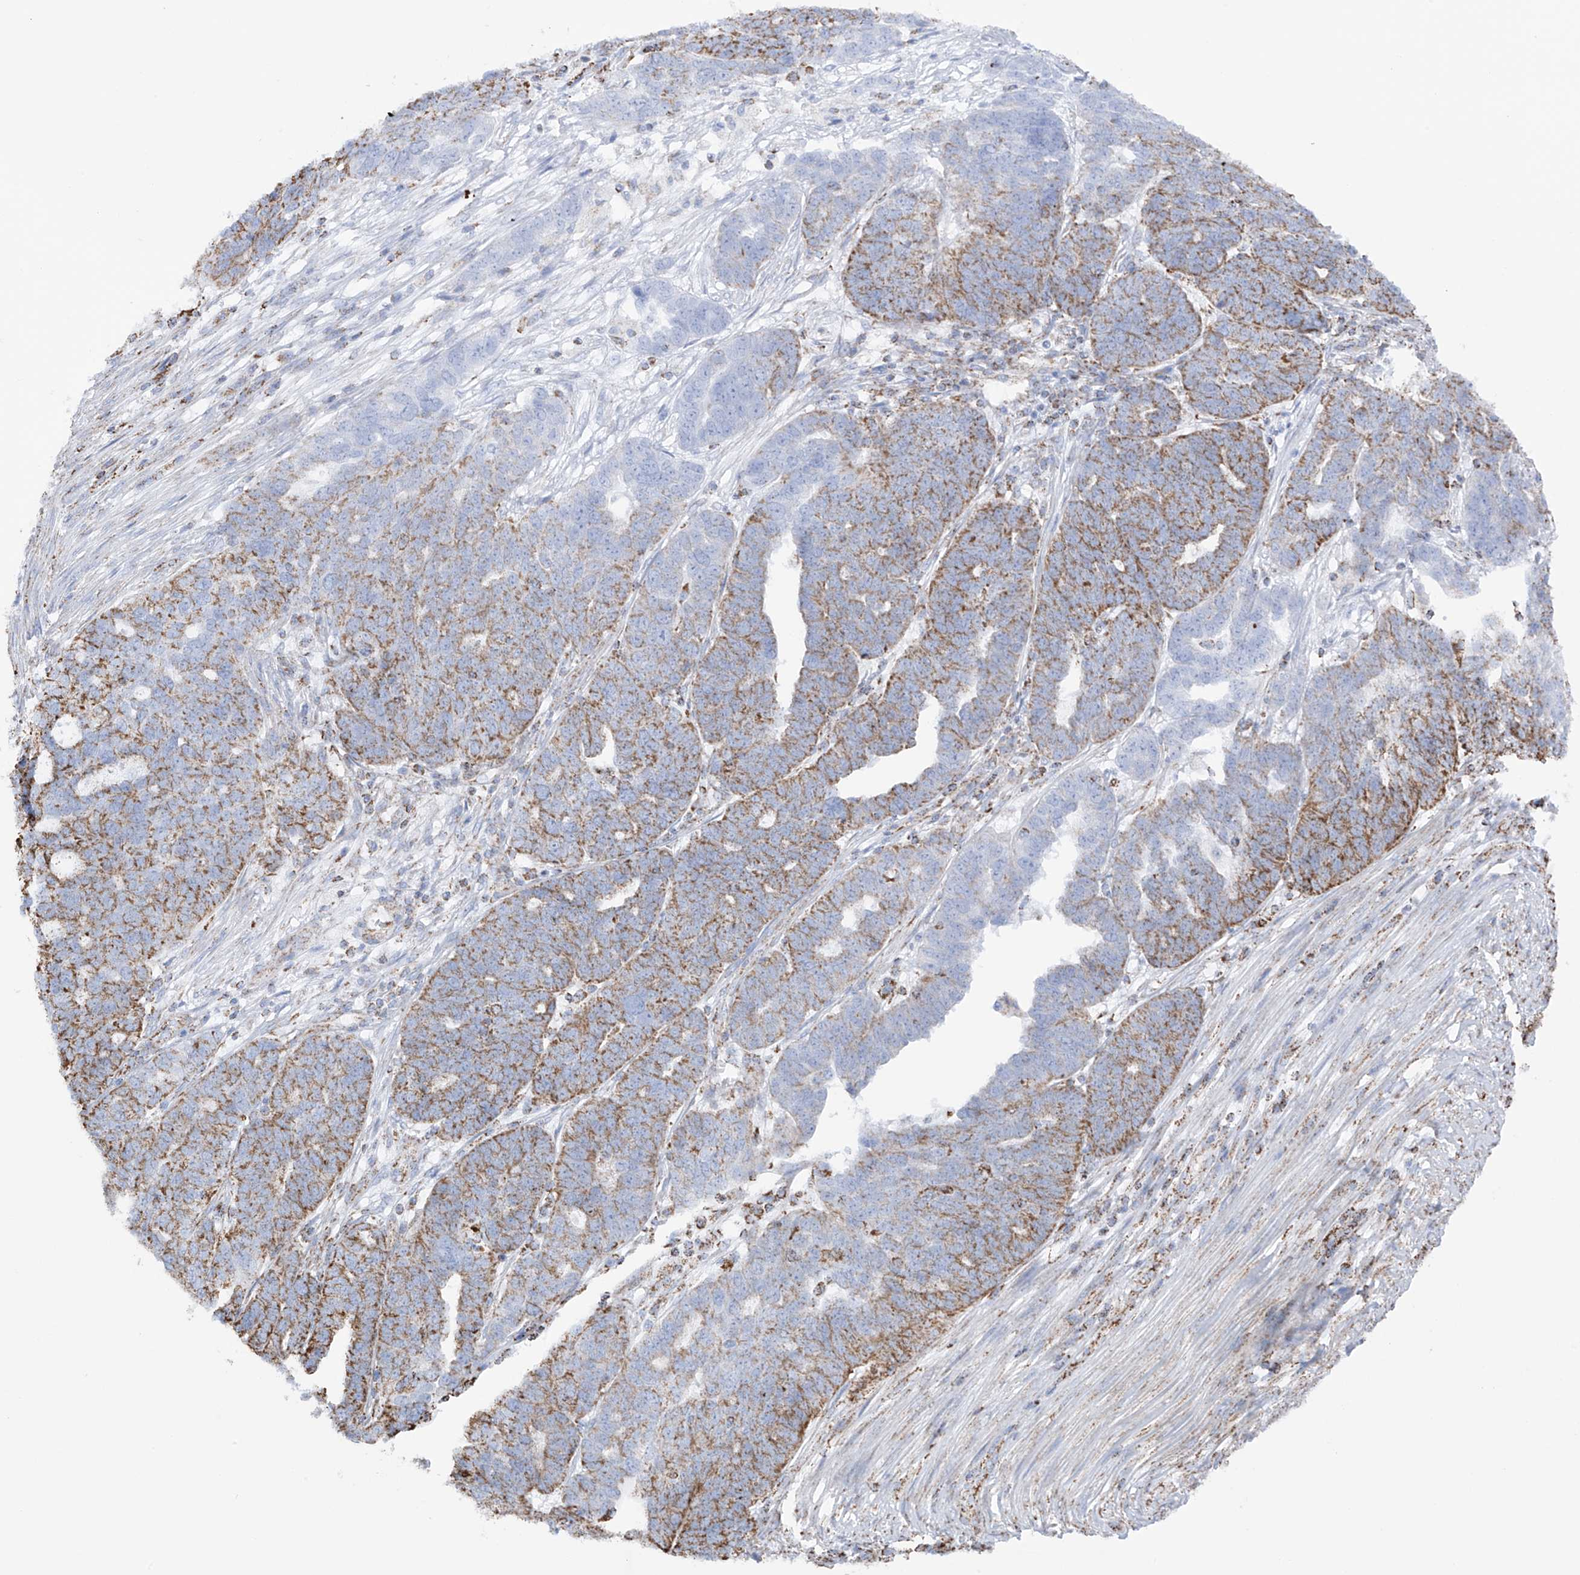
{"staining": {"intensity": "moderate", "quantity": ">75%", "location": "cytoplasmic/membranous"}, "tissue": "ovarian cancer", "cell_type": "Tumor cells", "image_type": "cancer", "snomed": [{"axis": "morphology", "description": "Cystadenocarcinoma, serous, NOS"}, {"axis": "topography", "description": "Ovary"}], "caption": "Ovarian cancer stained with immunohistochemistry exhibits moderate cytoplasmic/membranous staining in approximately >75% of tumor cells.", "gene": "XKR3", "patient": {"sex": "female", "age": 59}}